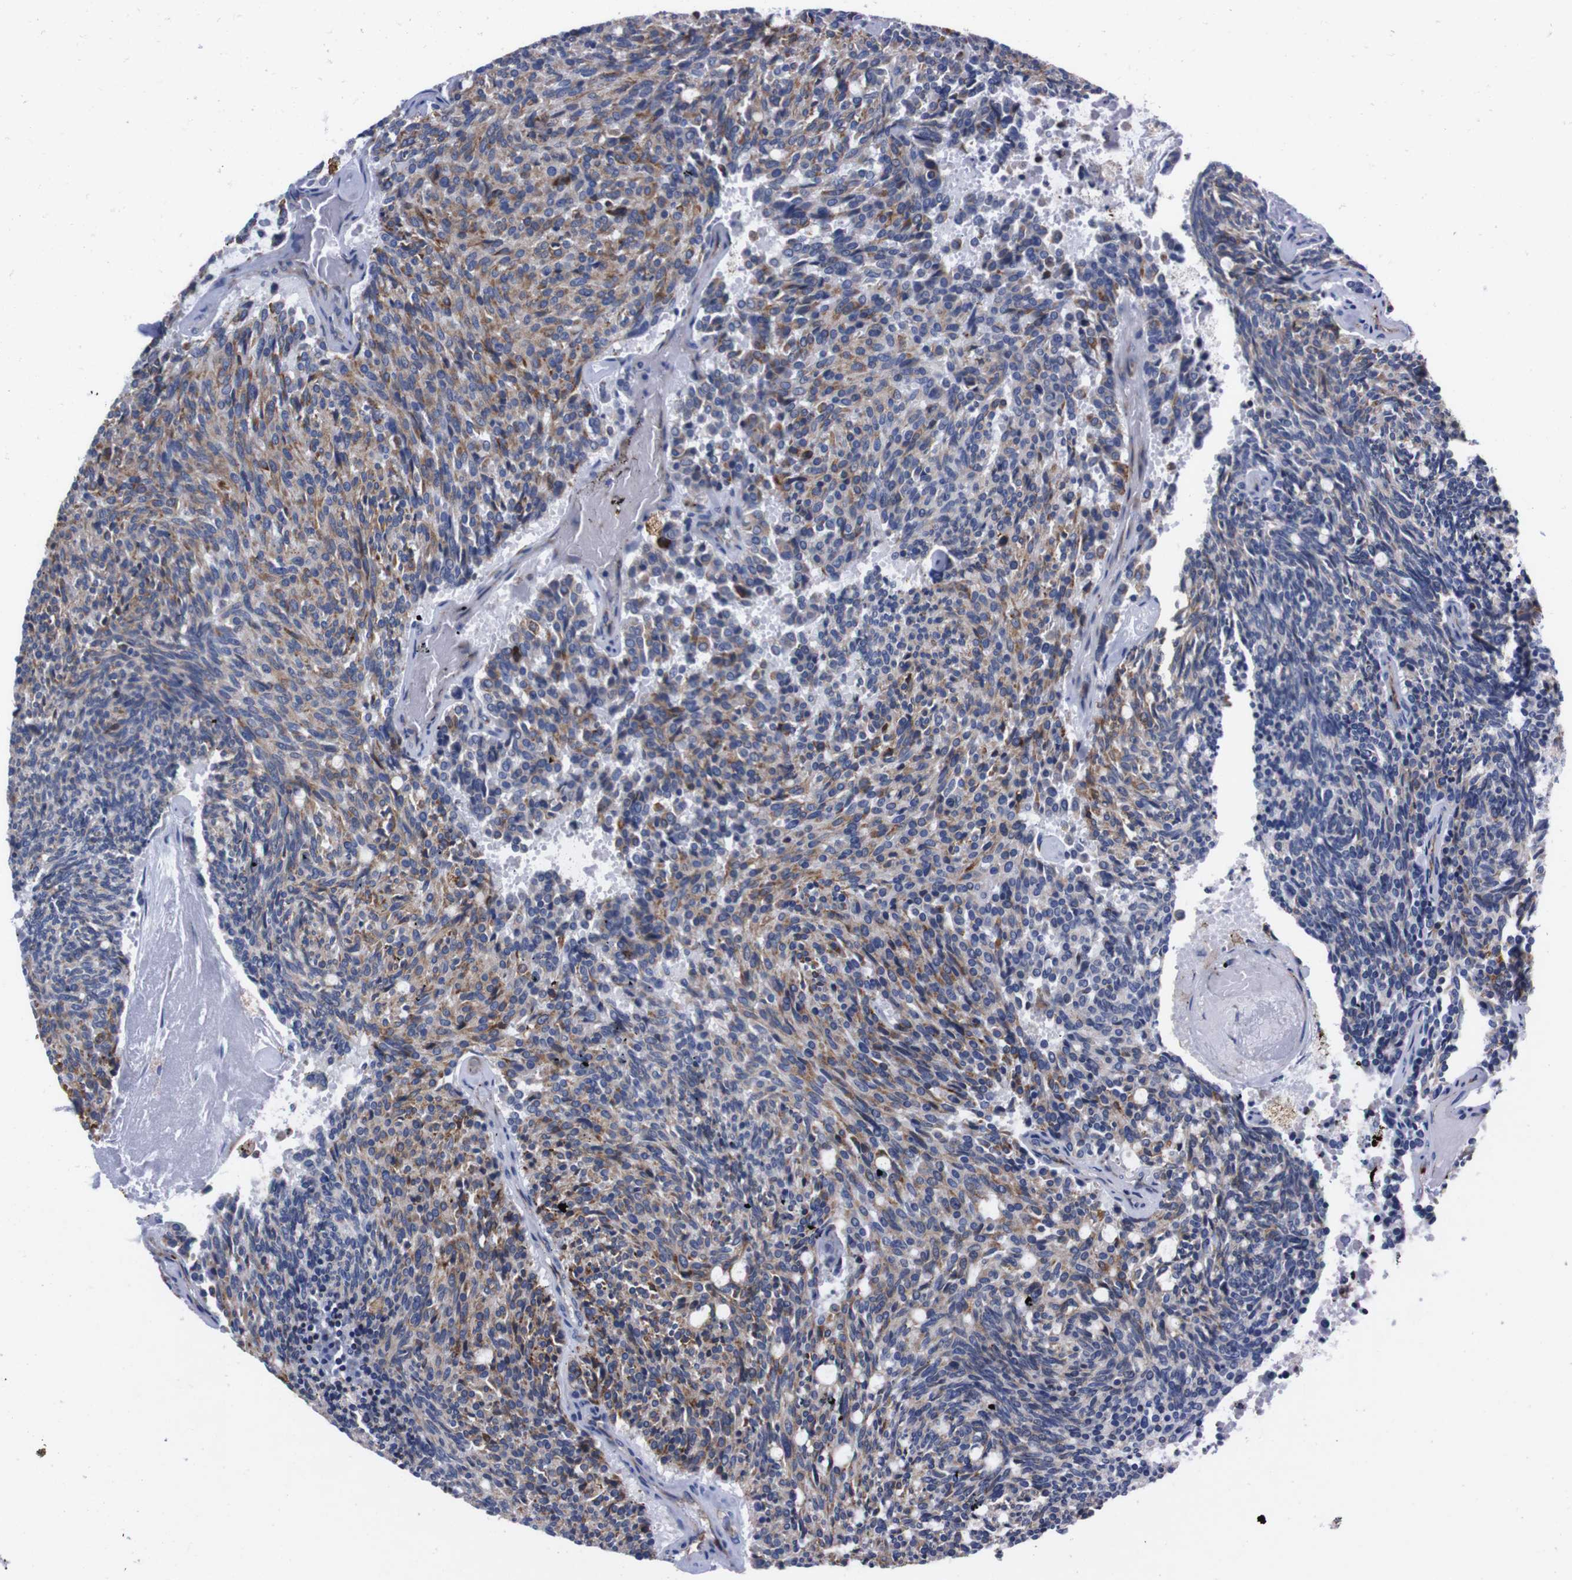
{"staining": {"intensity": "moderate", "quantity": "<25%", "location": "cytoplasmic/membranous"}, "tissue": "carcinoid", "cell_type": "Tumor cells", "image_type": "cancer", "snomed": [{"axis": "morphology", "description": "Carcinoid, malignant, NOS"}, {"axis": "topography", "description": "Pancreas"}], "caption": "The image reveals immunohistochemical staining of carcinoid. There is moderate cytoplasmic/membranous positivity is identified in about <25% of tumor cells. (DAB (3,3'-diaminobenzidine) IHC with brightfield microscopy, high magnification).", "gene": "NEBL", "patient": {"sex": "female", "age": 54}}